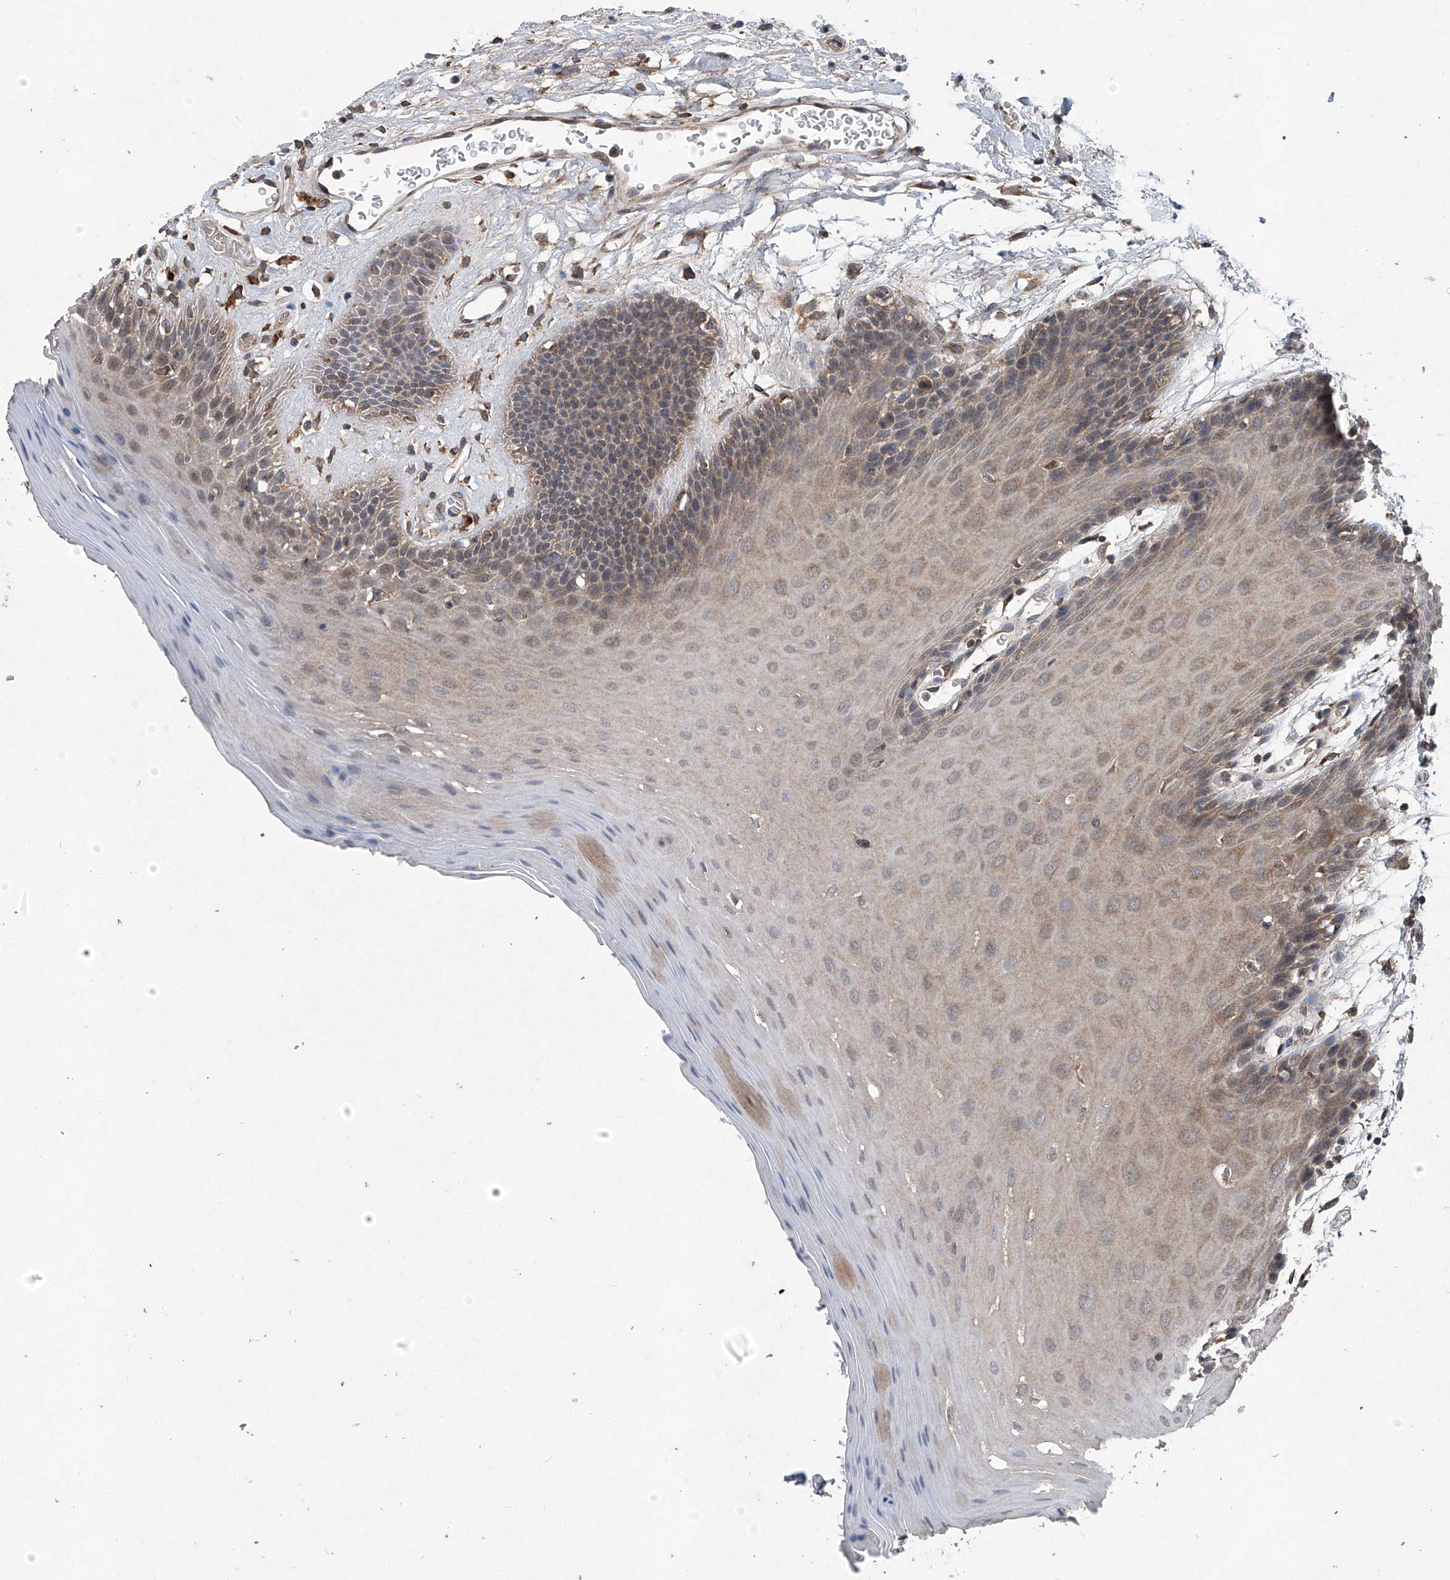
{"staining": {"intensity": "weak", "quantity": ">75%", "location": "cytoplasmic/membranous"}, "tissue": "oral mucosa", "cell_type": "Squamous epithelial cells", "image_type": "normal", "snomed": [{"axis": "morphology", "description": "Normal tissue, NOS"}, {"axis": "morphology", "description": "Squamous cell carcinoma, NOS"}, {"axis": "topography", "description": "Skeletal muscle"}, {"axis": "topography", "description": "Oral tissue"}, {"axis": "topography", "description": "Salivary gland"}, {"axis": "topography", "description": "Head-Neck"}], "caption": "This micrograph reveals immunohistochemistry (IHC) staining of normal human oral mucosa, with low weak cytoplasmic/membranous expression in approximately >75% of squamous epithelial cells.", "gene": "SUMF2", "patient": {"sex": "male", "age": 54}}